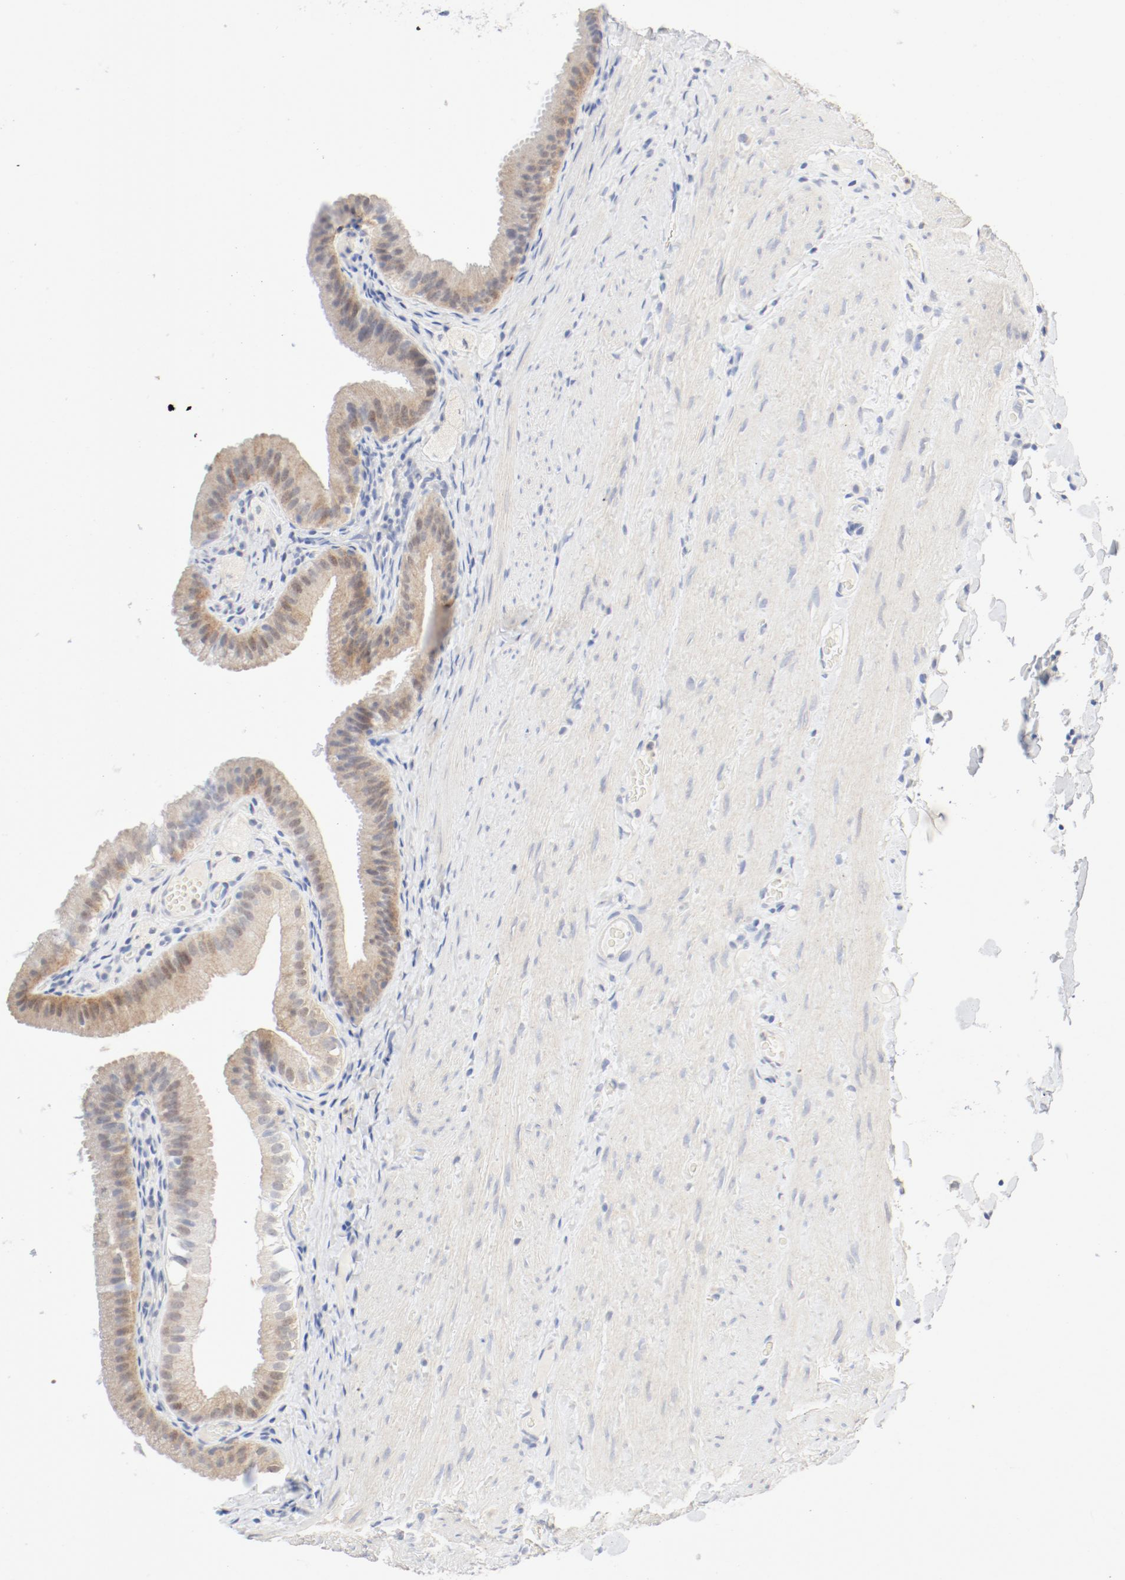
{"staining": {"intensity": "moderate", "quantity": ">75%", "location": "cytoplasmic/membranous,nuclear"}, "tissue": "gallbladder", "cell_type": "Glandular cells", "image_type": "normal", "snomed": [{"axis": "morphology", "description": "Normal tissue, NOS"}, {"axis": "topography", "description": "Gallbladder"}], "caption": "Protein expression analysis of unremarkable gallbladder exhibits moderate cytoplasmic/membranous,nuclear expression in approximately >75% of glandular cells.", "gene": "PGM1", "patient": {"sex": "female", "age": 24}}